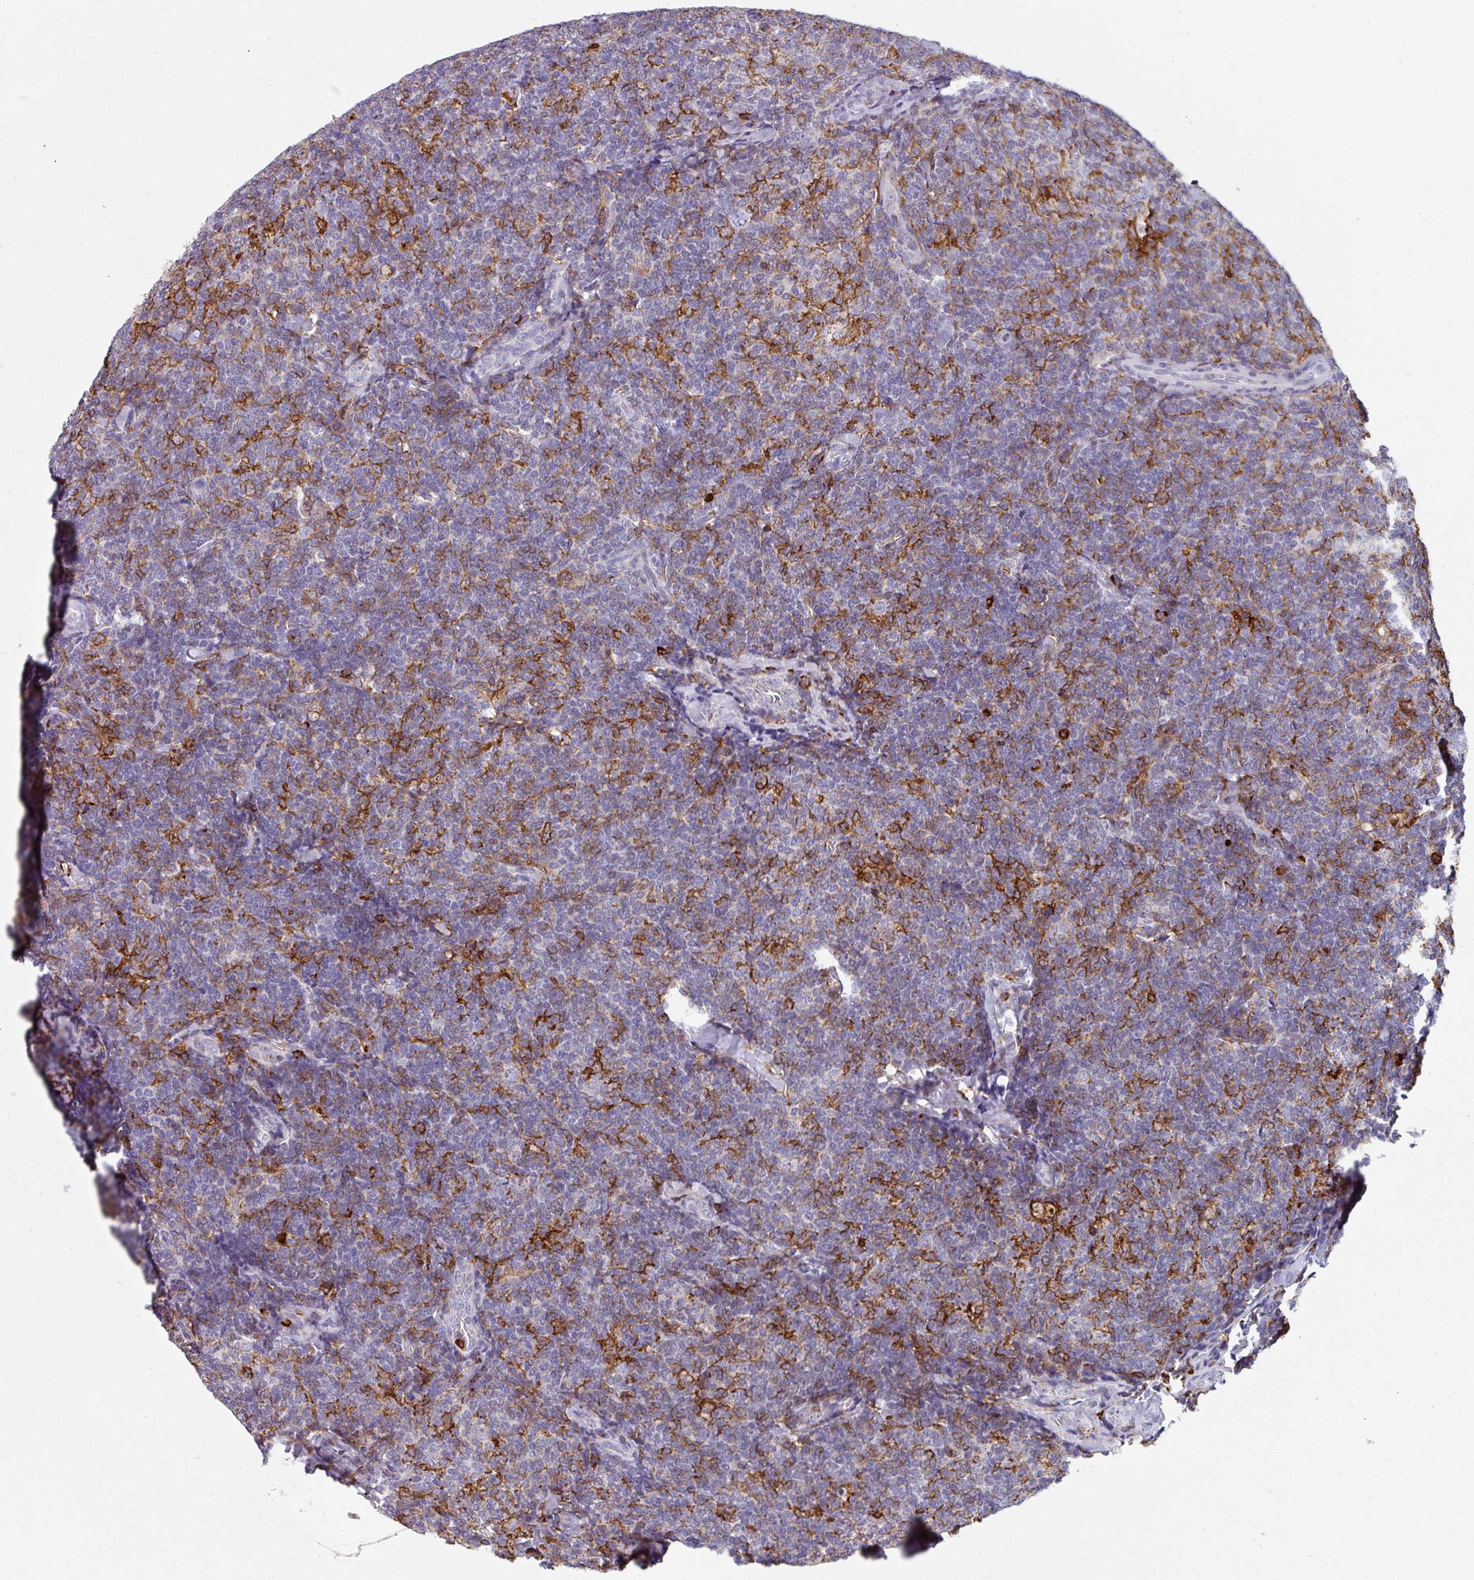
{"staining": {"intensity": "weak", "quantity": "<25%", "location": "cytoplasmic/membranous"}, "tissue": "lymphoma", "cell_type": "Tumor cells", "image_type": "cancer", "snomed": [{"axis": "morphology", "description": "Malignant lymphoma, non-Hodgkin's type, Low grade"}, {"axis": "topography", "description": "Lymph node"}], "caption": "Immunohistochemistry micrograph of neoplastic tissue: low-grade malignant lymphoma, non-Hodgkin's type stained with DAB reveals no significant protein positivity in tumor cells. (DAB IHC with hematoxylin counter stain).", "gene": "EXOSC5", "patient": {"sex": "female", "age": 56}}